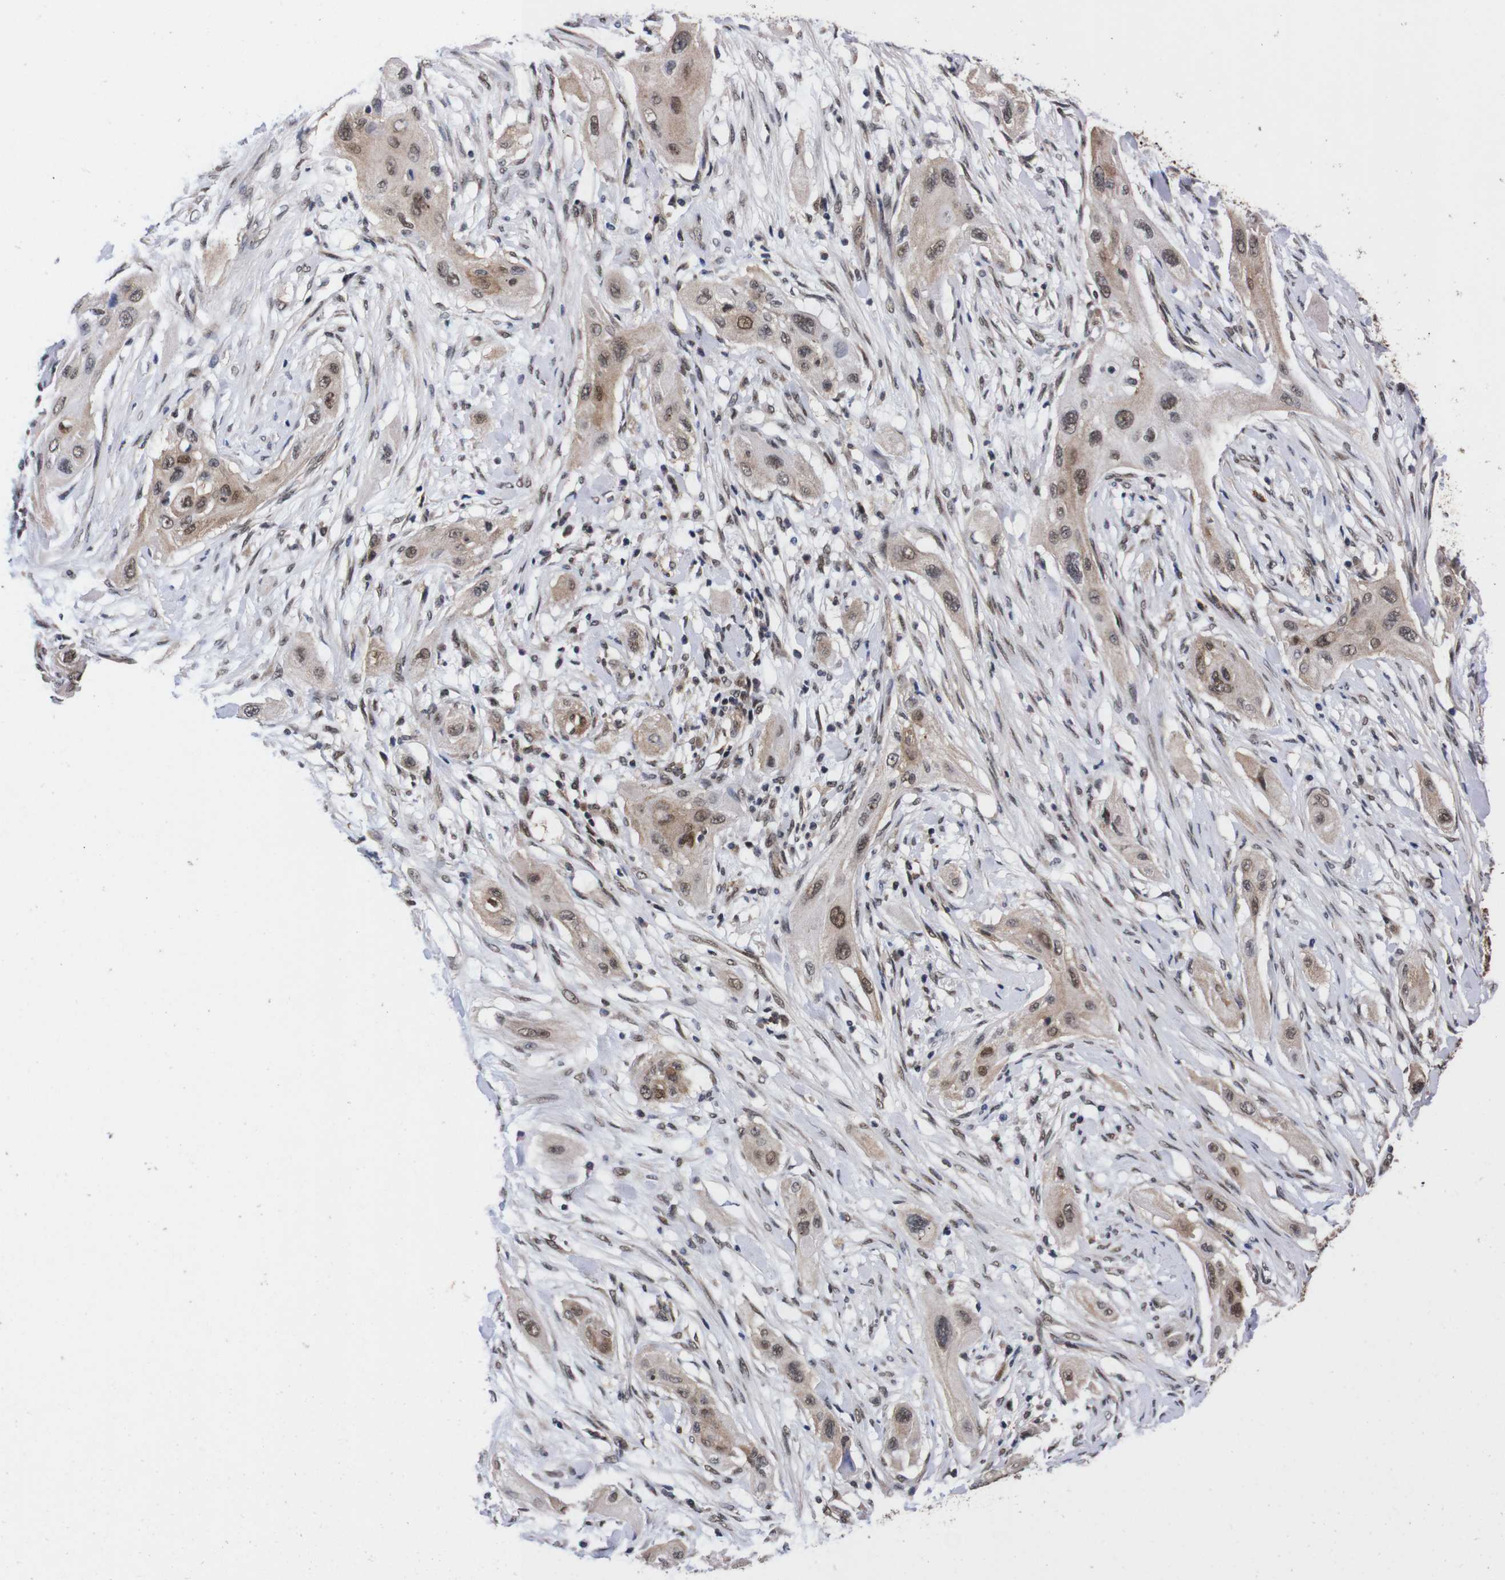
{"staining": {"intensity": "weak", "quantity": ">75%", "location": "cytoplasmic/membranous,nuclear"}, "tissue": "lung cancer", "cell_type": "Tumor cells", "image_type": "cancer", "snomed": [{"axis": "morphology", "description": "Squamous cell carcinoma, NOS"}, {"axis": "topography", "description": "Lung"}], "caption": "DAB (3,3'-diaminobenzidine) immunohistochemical staining of lung cancer (squamous cell carcinoma) exhibits weak cytoplasmic/membranous and nuclear protein staining in about >75% of tumor cells.", "gene": "UBQLN2", "patient": {"sex": "female", "age": 47}}